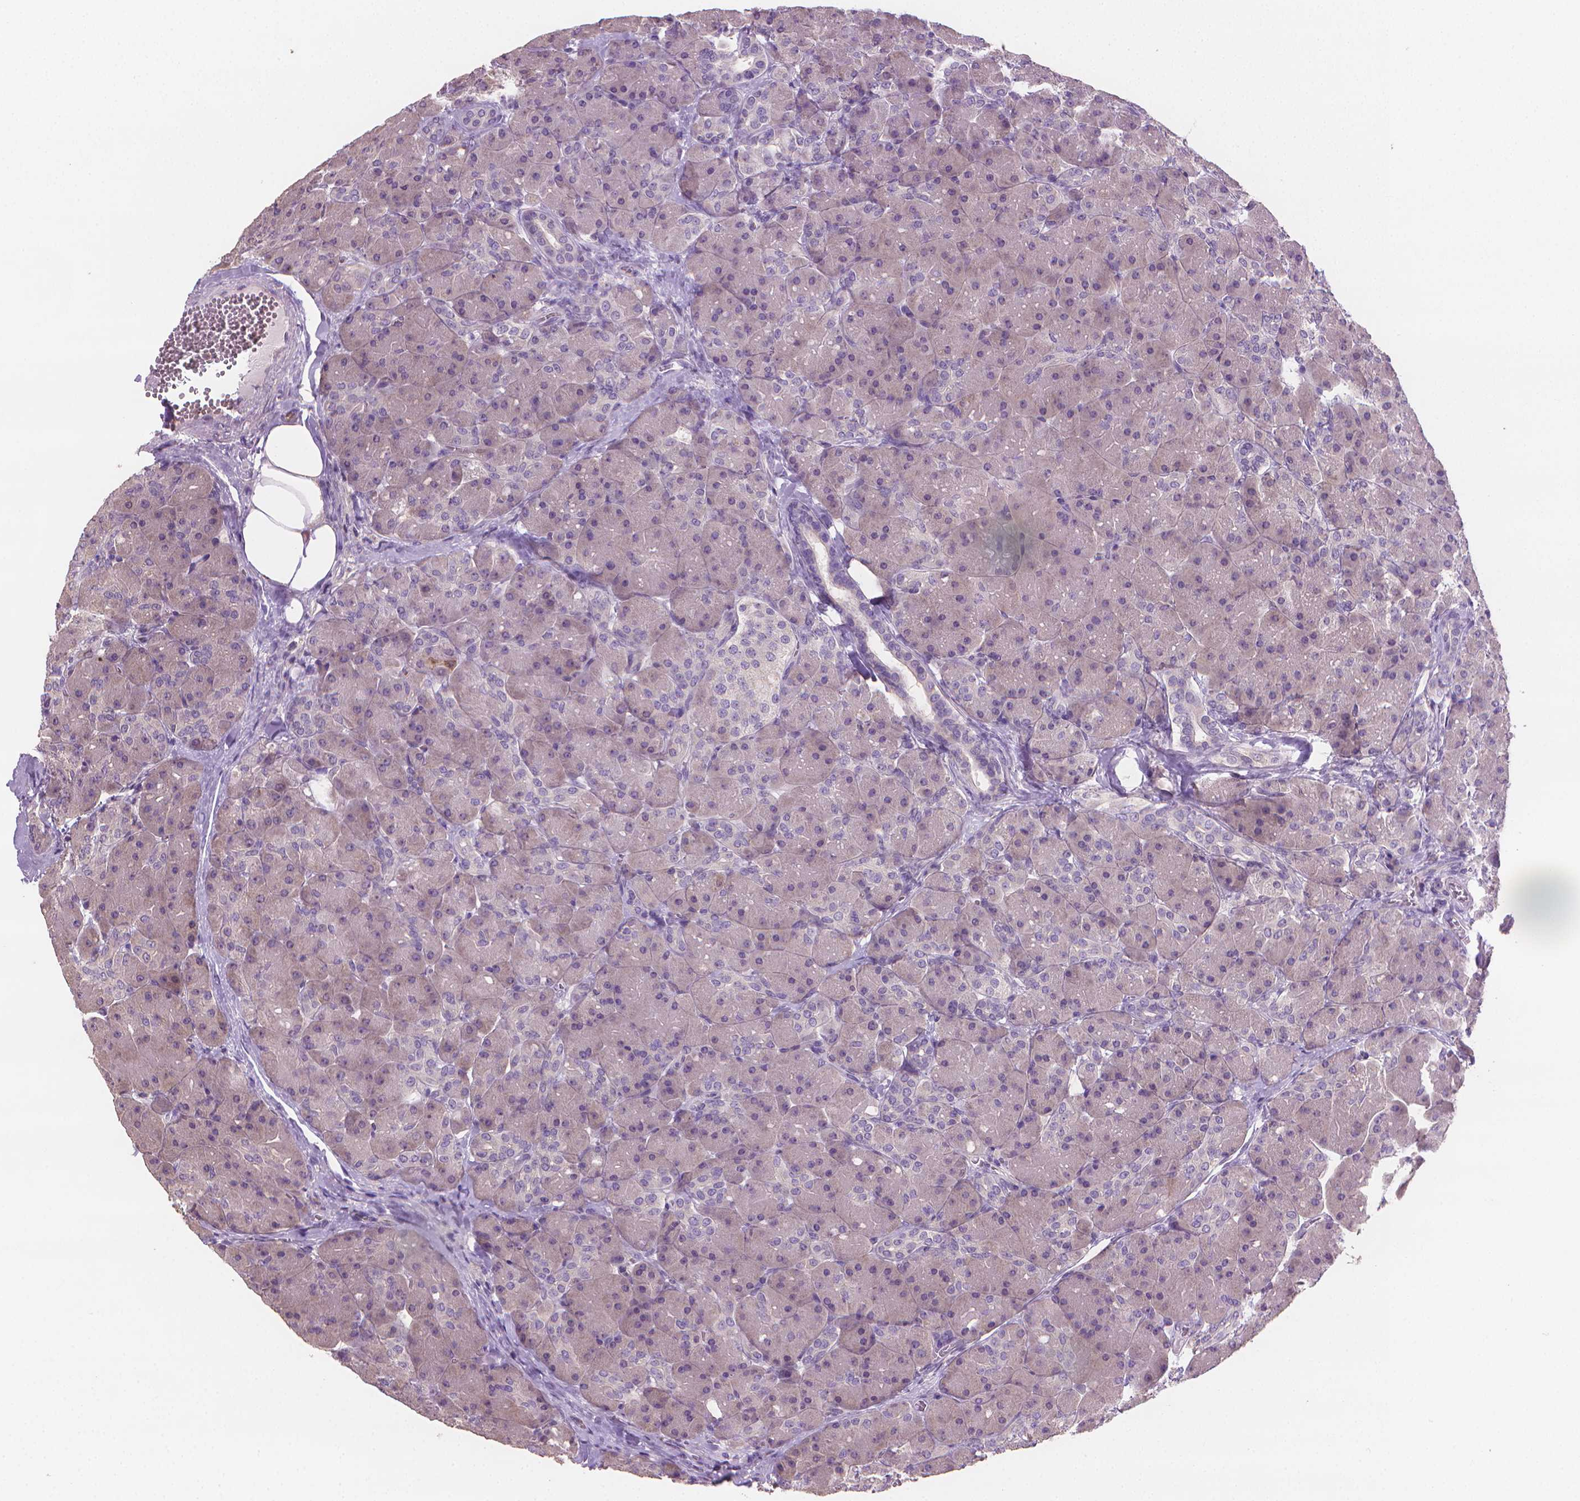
{"staining": {"intensity": "negative", "quantity": "none", "location": "none"}, "tissue": "pancreas", "cell_type": "Exocrine glandular cells", "image_type": "normal", "snomed": [{"axis": "morphology", "description": "Normal tissue, NOS"}, {"axis": "topography", "description": "Pancreas"}], "caption": "Histopathology image shows no protein staining in exocrine glandular cells of normal pancreas. (DAB IHC, high magnification).", "gene": "CATIP", "patient": {"sex": "male", "age": 55}}